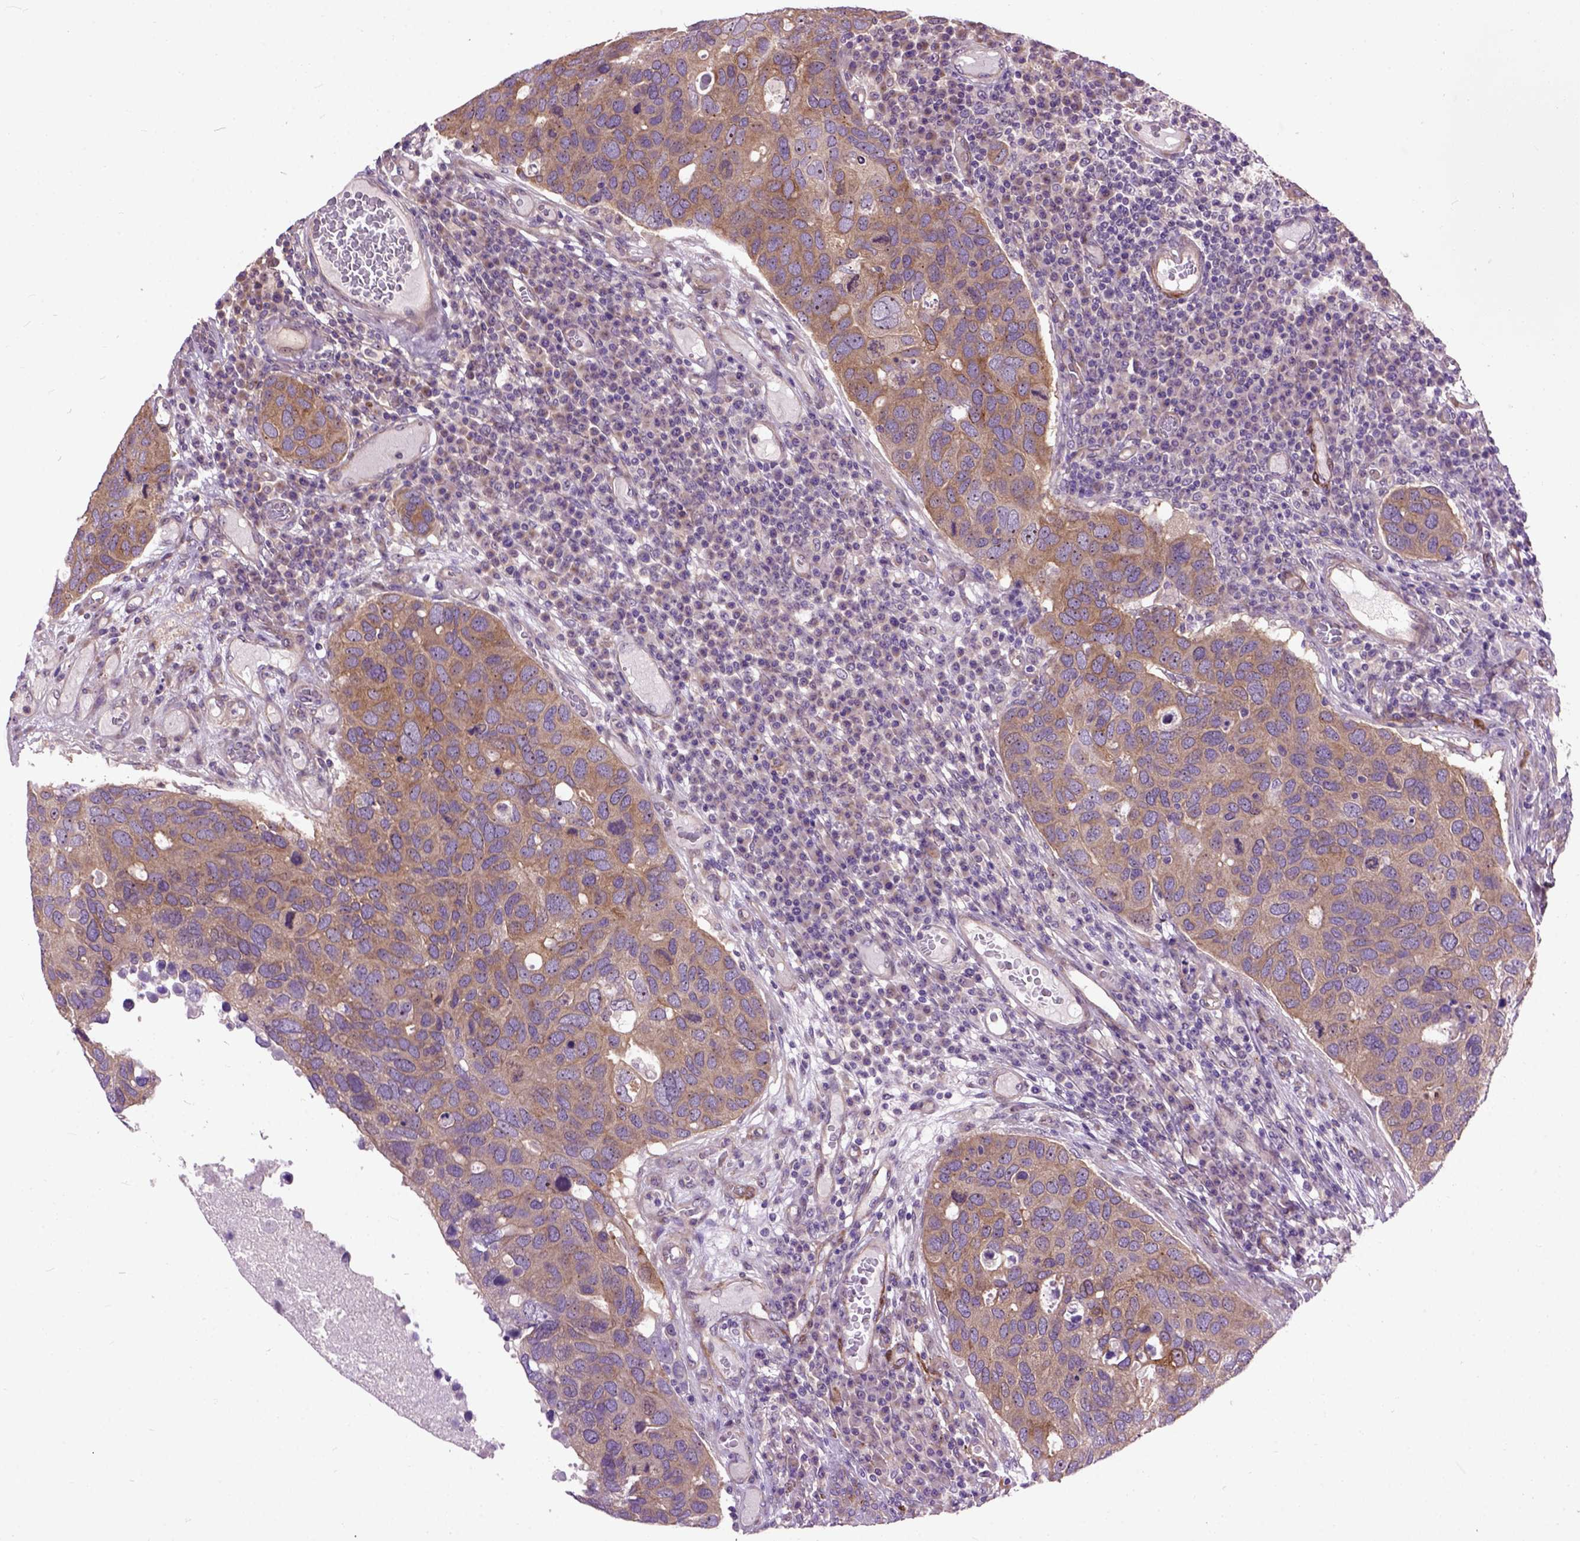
{"staining": {"intensity": "moderate", "quantity": ">75%", "location": "cytoplasmic/membranous"}, "tissue": "breast cancer", "cell_type": "Tumor cells", "image_type": "cancer", "snomed": [{"axis": "morphology", "description": "Duct carcinoma"}, {"axis": "topography", "description": "Breast"}], "caption": "This is an image of immunohistochemistry staining of invasive ductal carcinoma (breast), which shows moderate staining in the cytoplasmic/membranous of tumor cells.", "gene": "MAPT", "patient": {"sex": "female", "age": 83}}